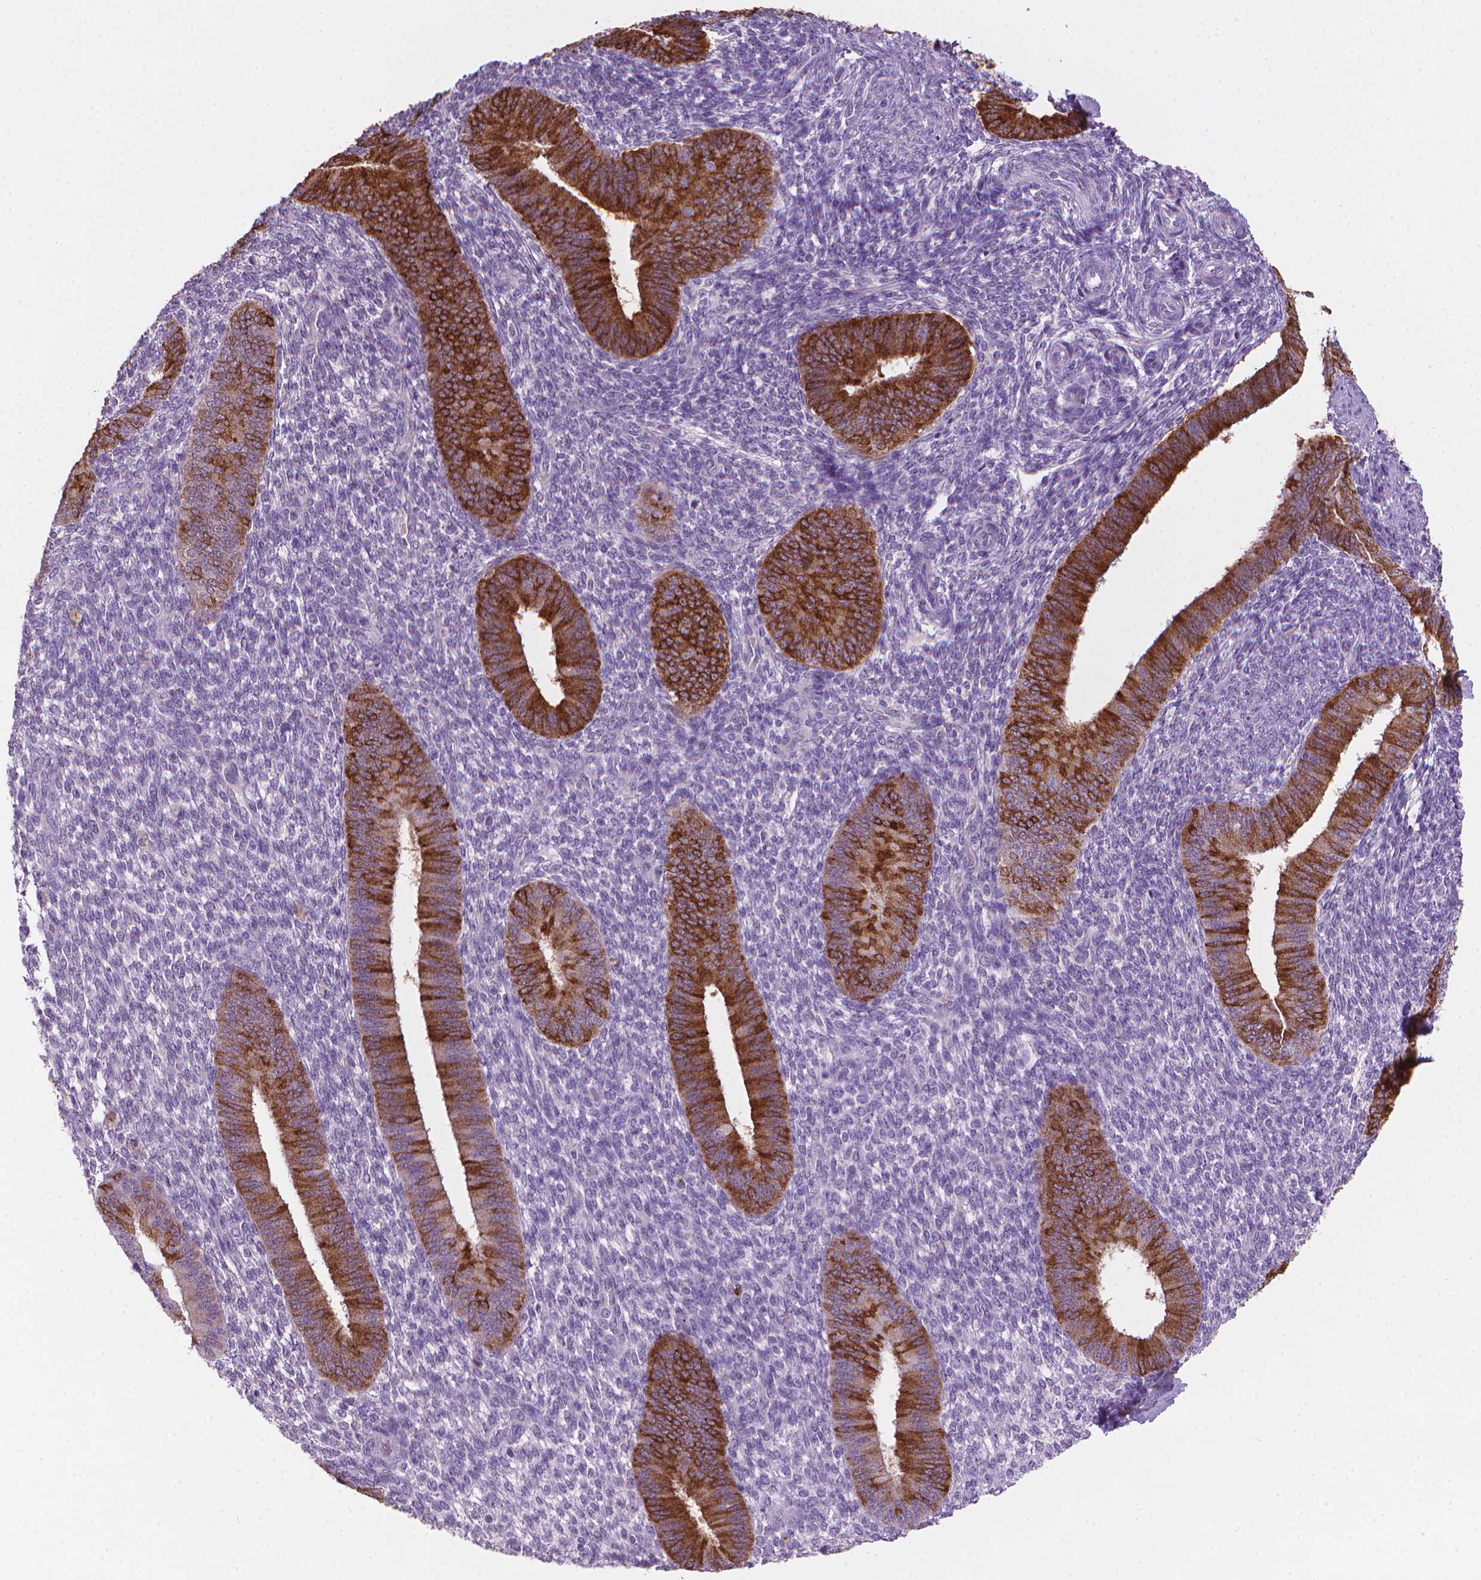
{"staining": {"intensity": "negative", "quantity": "none", "location": "none"}, "tissue": "endometrium", "cell_type": "Cells in endometrial stroma", "image_type": "normal", "snomed": [{"axis": "morphology", "description": "Normal tissue, NOS"}, {"axis": "topography", "description": "Endometrium"}], "caption": "DAB immunohistochemical staining of normal human endometrium displays no significant positivity in cells in endometrial stroma.", "gene": "MUC1", "patient": {"sex": "female", "age": 39}}